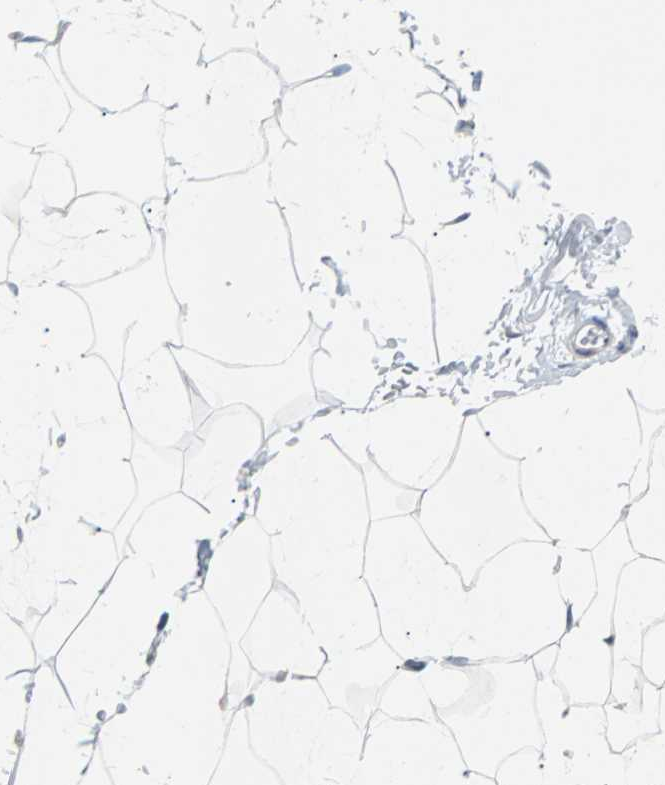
{"staining": {"intensity": "weak", "quantity": "25%-75%", "location": "cytoplasmic/membranous,nuclear"}, "tissue": "adipose tissue", "cell_type": "Adipocytes", "image_type": "normal", "snomed": [{"axis": "morphology", "description": "Normal tissue, NOS"}, {"axis": "topography", "description": "Soft tissue"}], "caption": "About 25%-75% of adipocytes in unremarkable adipose tissue display weak cytoplasmic/membranous,nuclear protein staining as visualized by brown immunohistochemical staining.", "gene": "MAP2K6", "patient": {"sex": "male", "age": 72}}